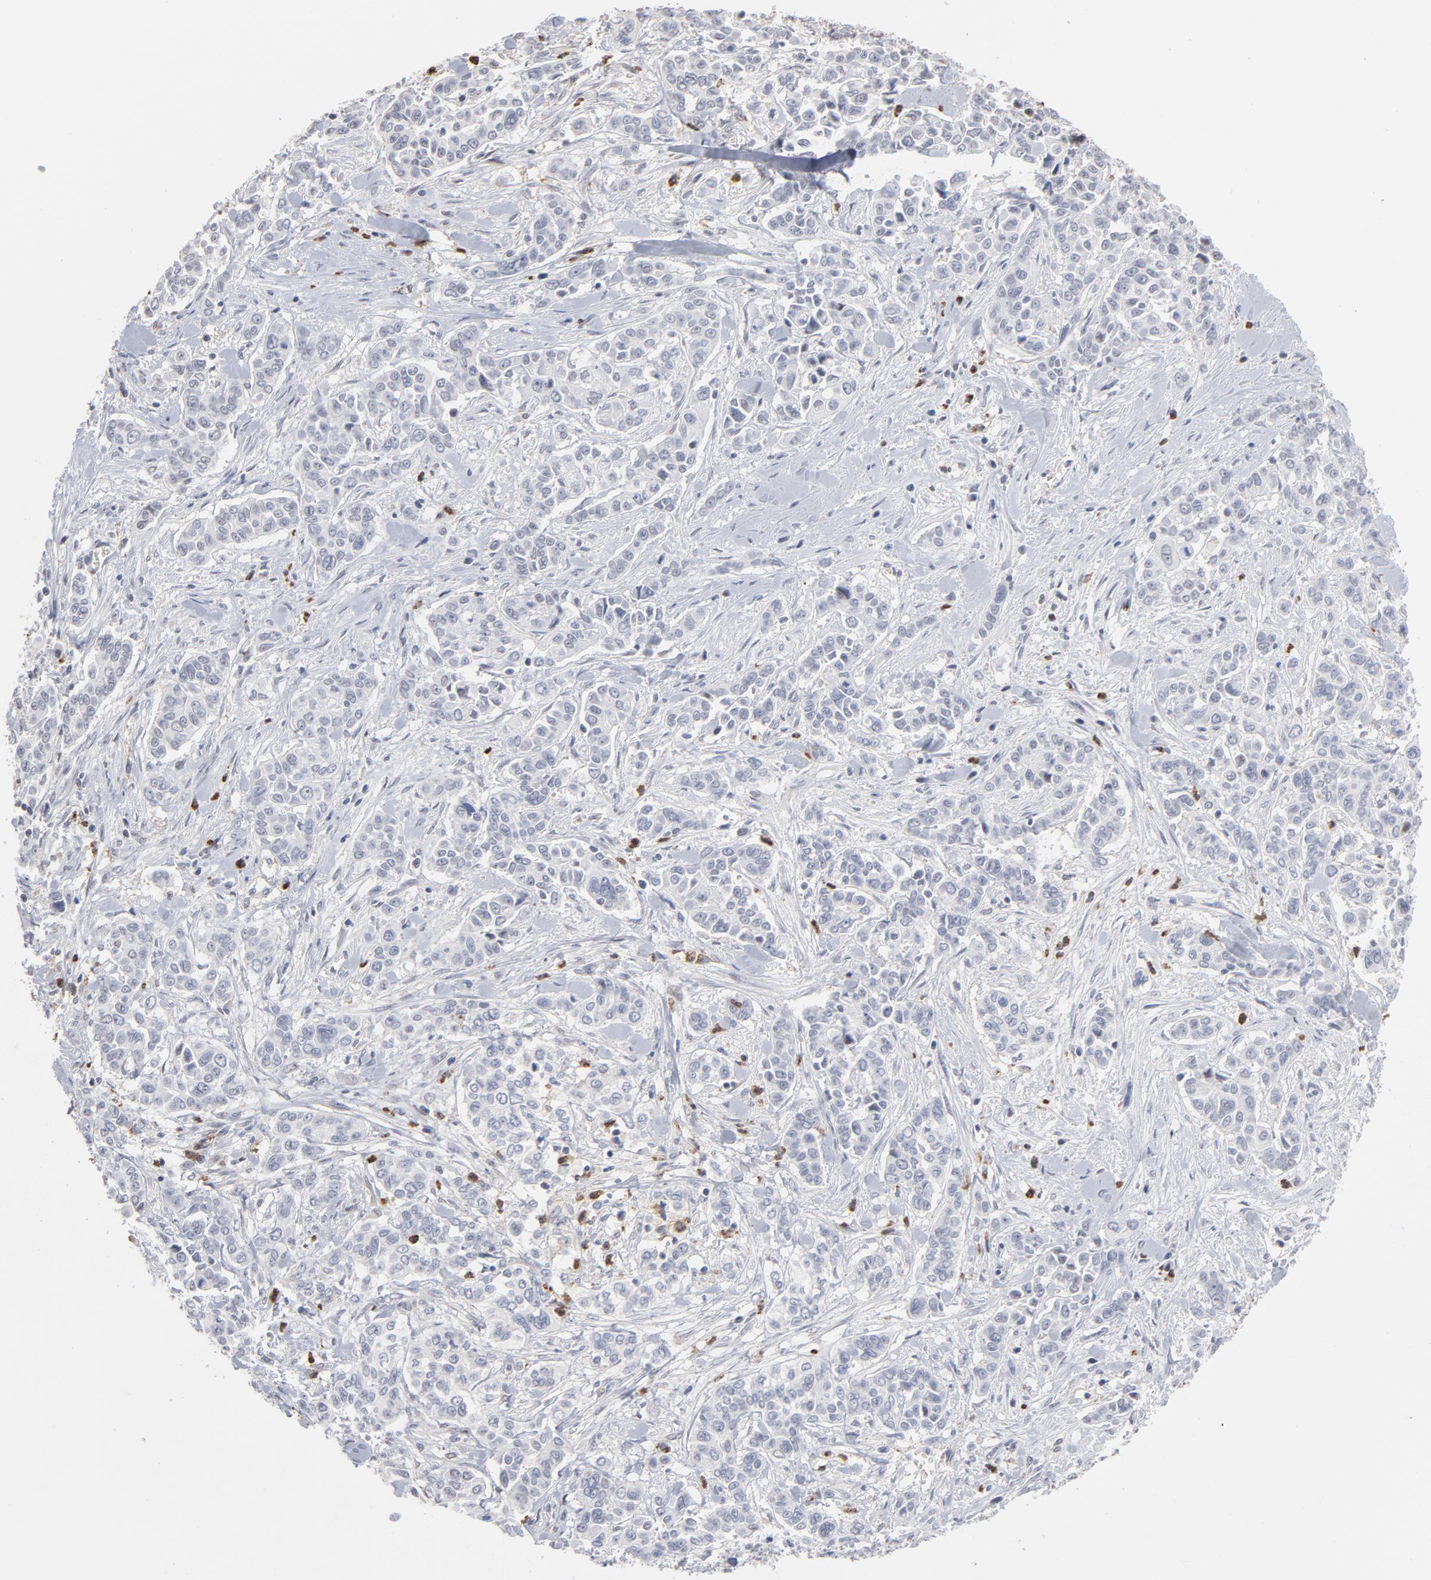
{"staining": {"intensity": "negative", "quantity": "none", "location": "none"}, "tissue": "pancreatic cancer", "cell_type": "Tumor cells", "image_type": "cancer", "snomed": [{"axis": "morphology", "description": "Adenocarcinoma, NOS"}, {"axis": "topography", "description": "Pancreas"}], "caption": "Tumor cells are negative for protein expression in human pancreatic cancer. (DAB (3,3'-diaminobenzidine) immunohistochemistry (IHC) with hematoxylin counter stain).", "gene": "PNMA1", "patient": {"sex": "female", "age": 52}}